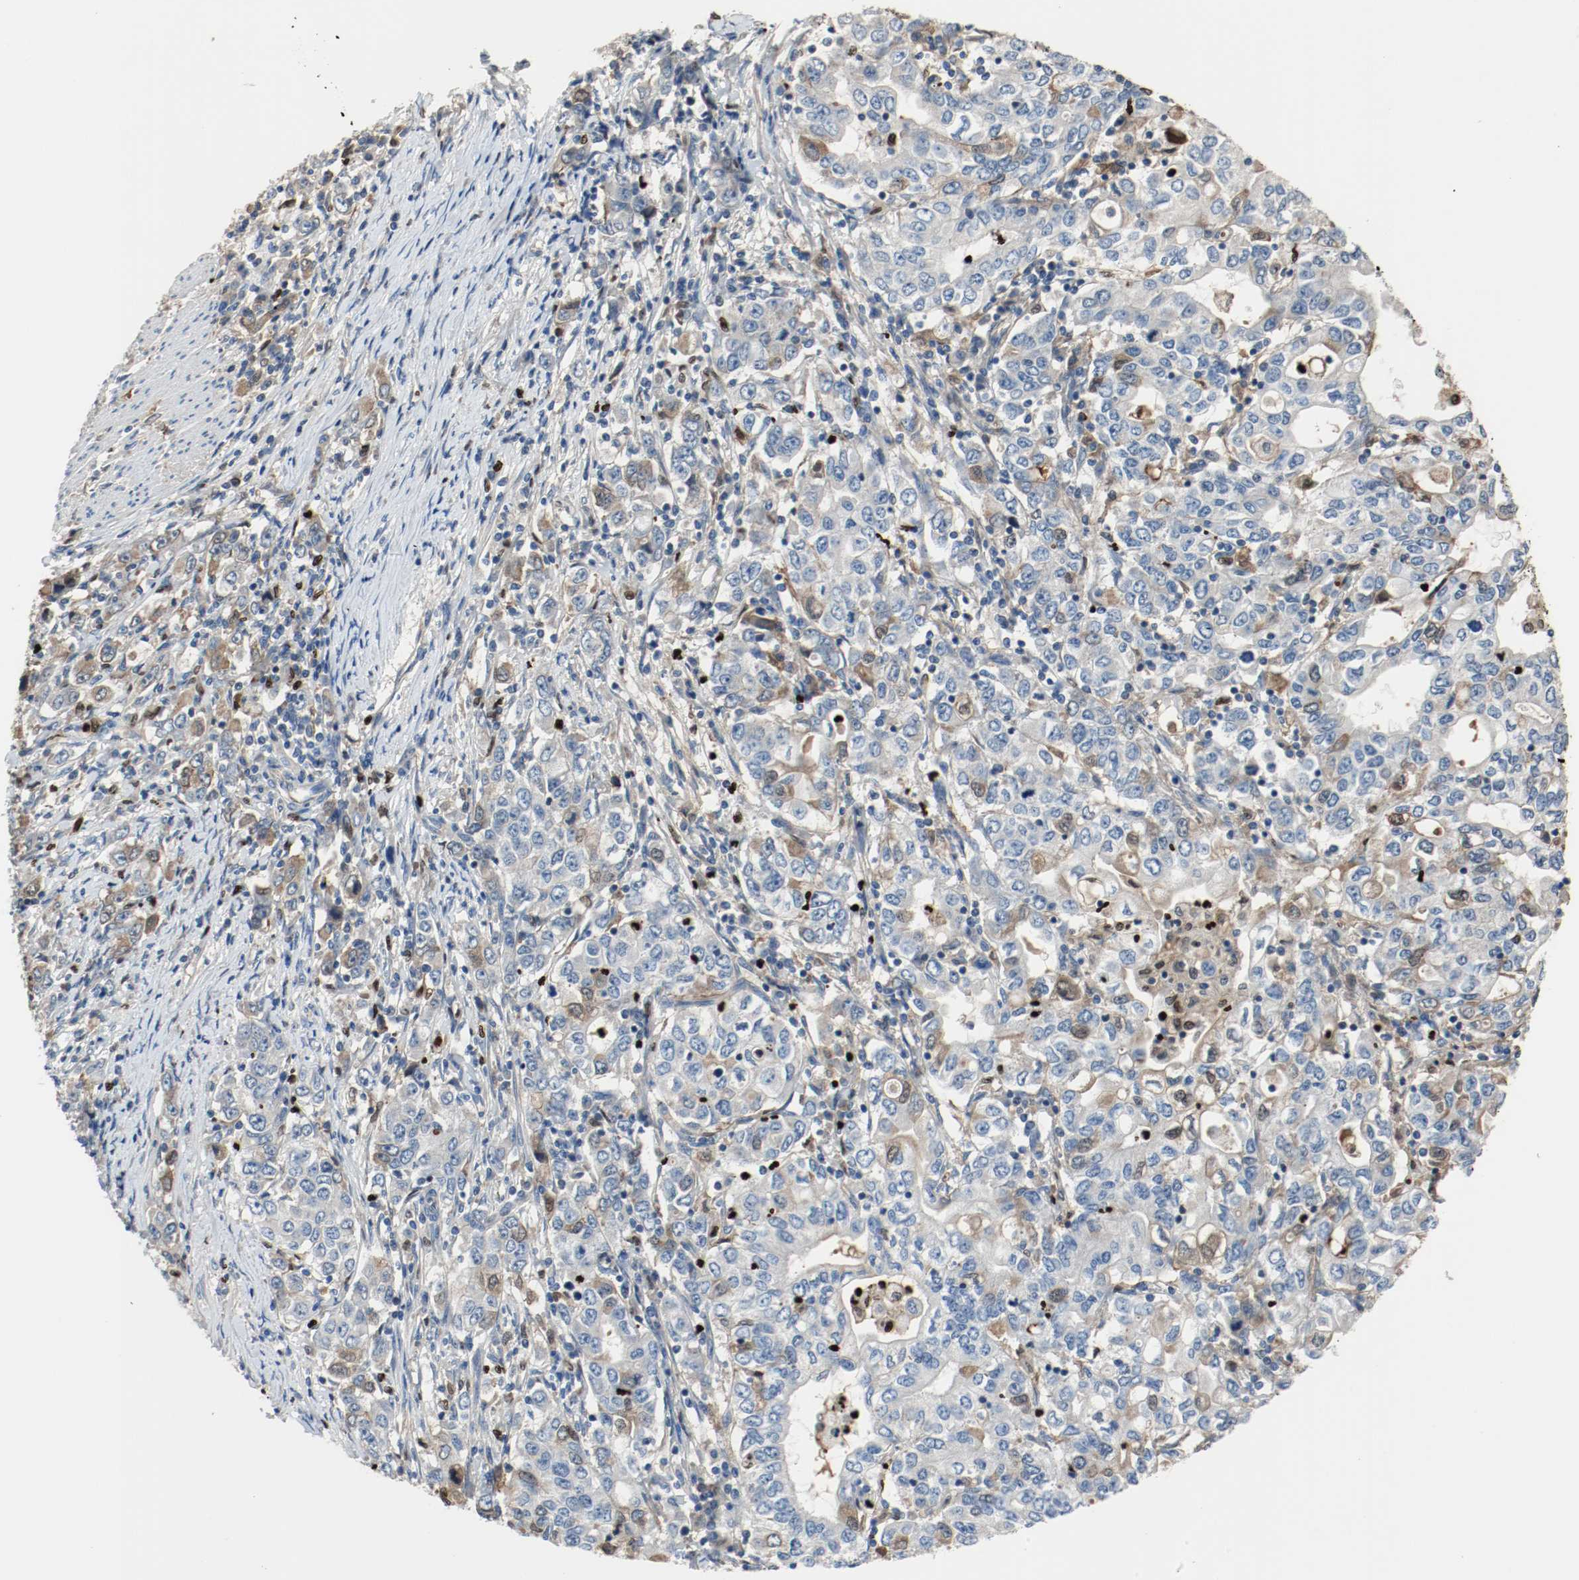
{"staining": {"intensity": "weak", "quantity": "<25%", "location": "cytoplasmic/membranous"}, "tissue": "stomach cancer", "cell_type": "Tumor cells", "image_type": "cancer", "snomed": [{"axis": "morphology", "description": "Adenocarcinoma, NOS"}, {"axis": "topography", "description": "Stomach, lower"}], "caption": "A micrograph of human stomach cancer (adenocarcinoma) is negative for staining in tumor cells. The staining was performed using DAB (3,3'-diaminobenzidine) to visualize the protein expression in brown, while the nuclei were stained in blue with hematoxylin (Magnification: 20x).", "gene": "BLK", "patient": {"sex": "female", "age": 72}}